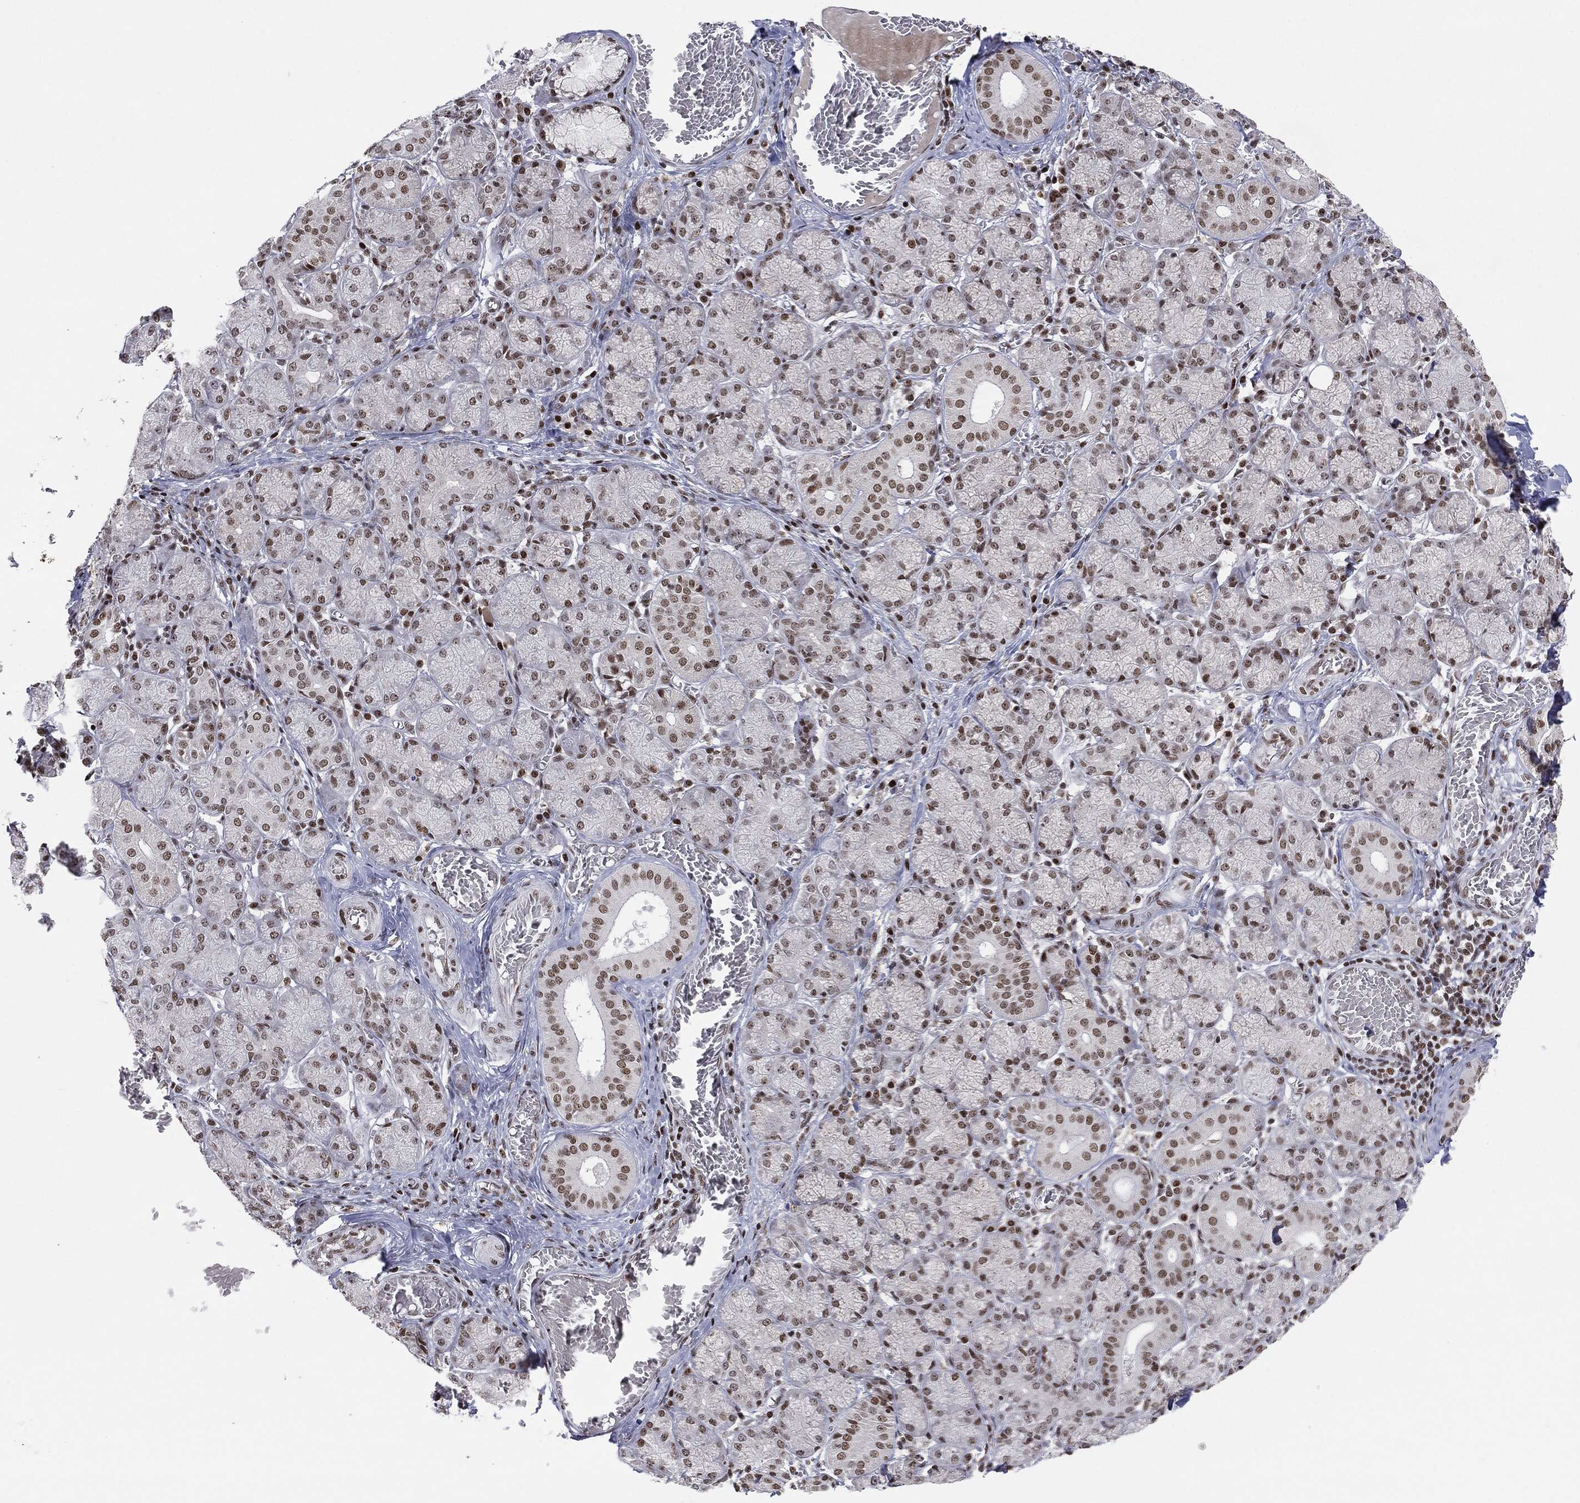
{"staining": {"intensity": "moderate", "quantity": ">75%", "location": "nuclear"}, "tissue": "salivary gland", "cell_type": "Glandular cells", "image_type": "normal", "snomed": [{"axis": "morphology", "description": "Normal tissue, NOS"}, {"axis": "topography", "description": "Salivary gland"}, {"axis": "topography", "description": "Peripheral nerve tissue"}], "caption": "Salivary gland stained for a protein (brown) displays moderate nuclear positive positivity in approximately >75% of glandular cells.", "gene": "MDC1", "patient": {"sex": "female", "age": 24}}